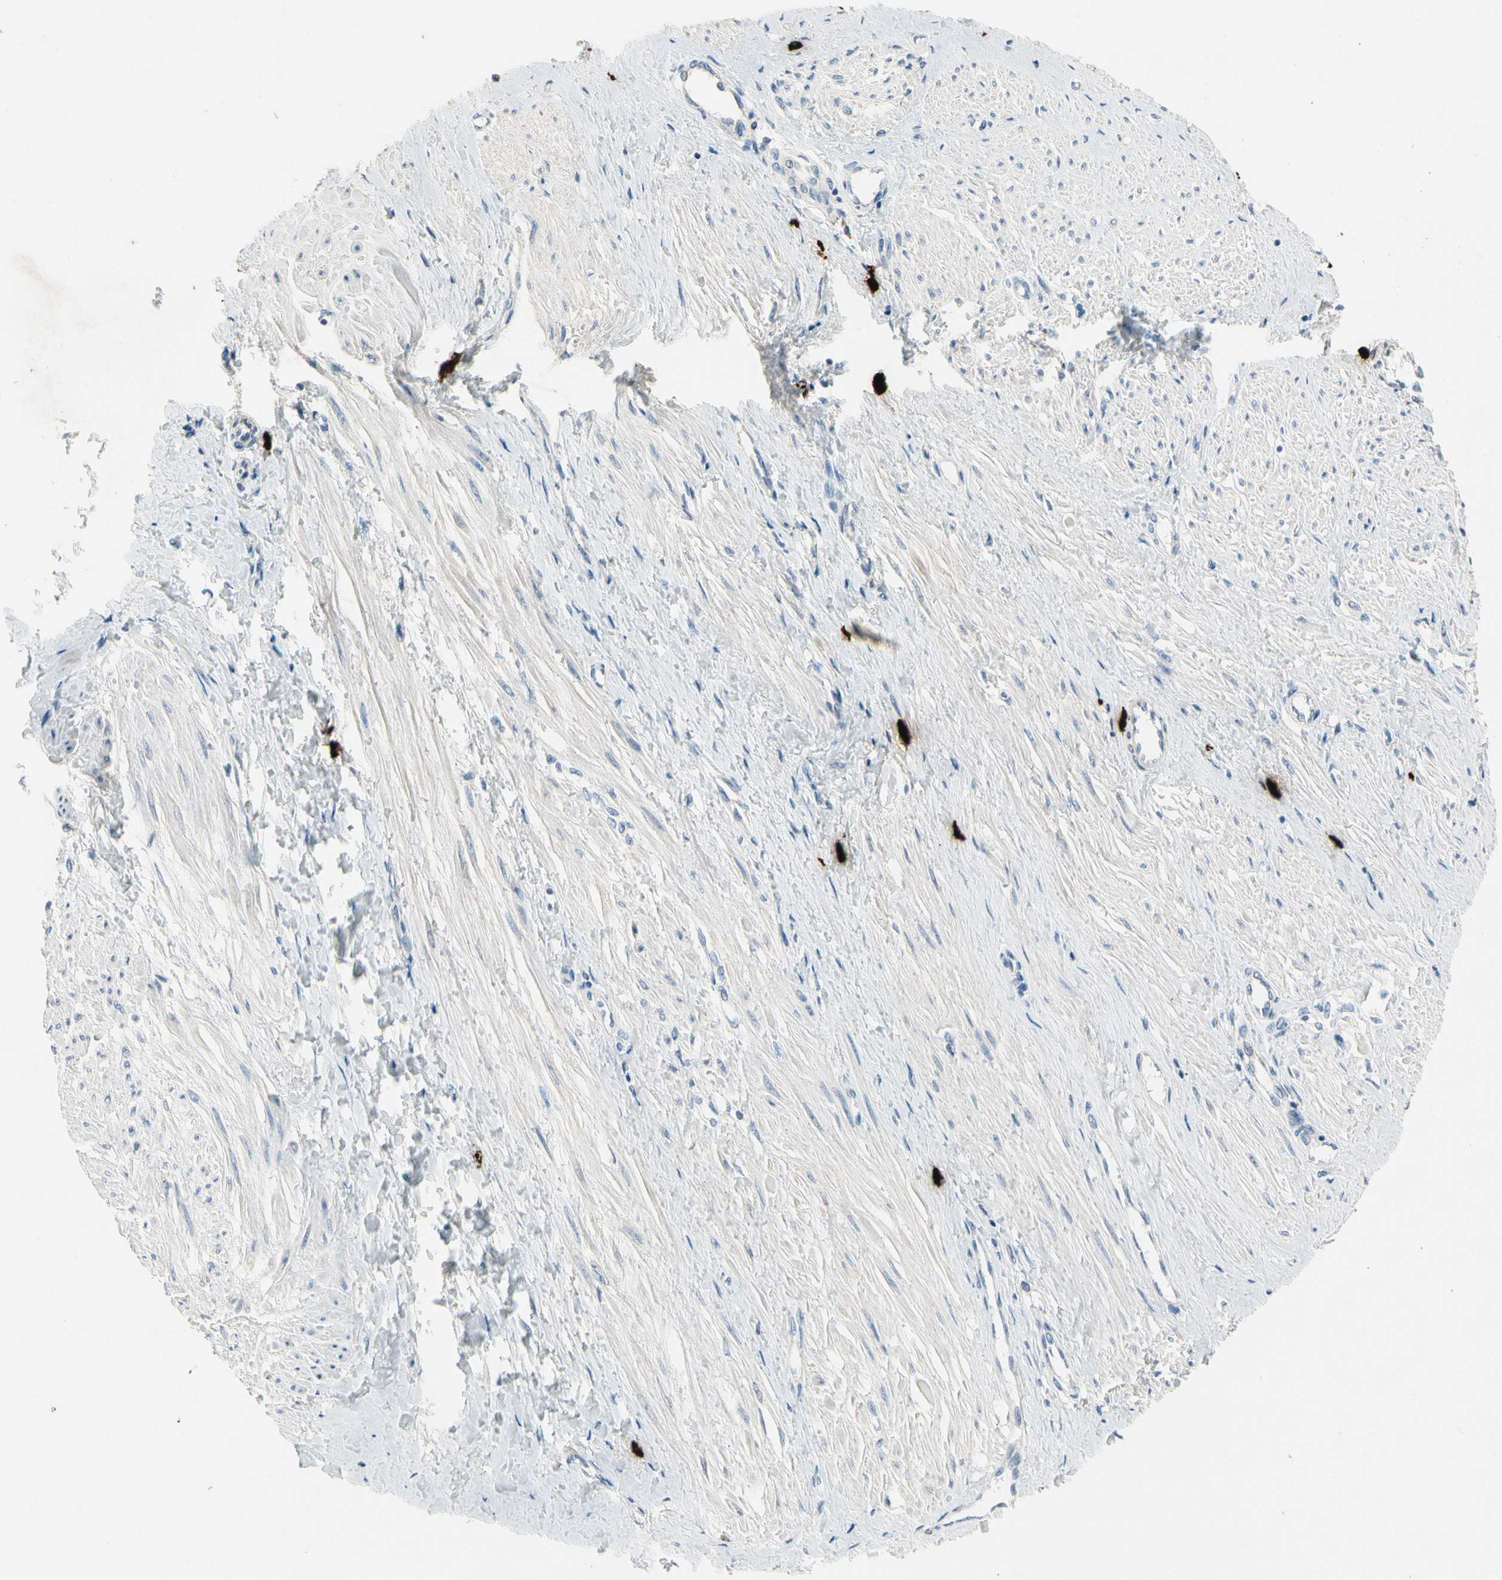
{"staining": {"intensity": "negative", "quantity": "none", "location": "none"}, "tissue": "smooth muscle", "cell_type": "Smooth muscle cells", "image_type": "normal", "snomed": [{"axis": "morphology", "description": "Normal tissue, NOS"}, {"axis": "topography", "description": "Smooth muscle"}, {"axis": "topography", "description": "Uterus"}], "caption": "High power microscopy histopathology image of an immunohistochemistry image of unremarkable smooth muscle, revealing no significant staining in smooth muscle cells.", "gene": "CPA3", "patient": {"sex": "female", "age": 39}}